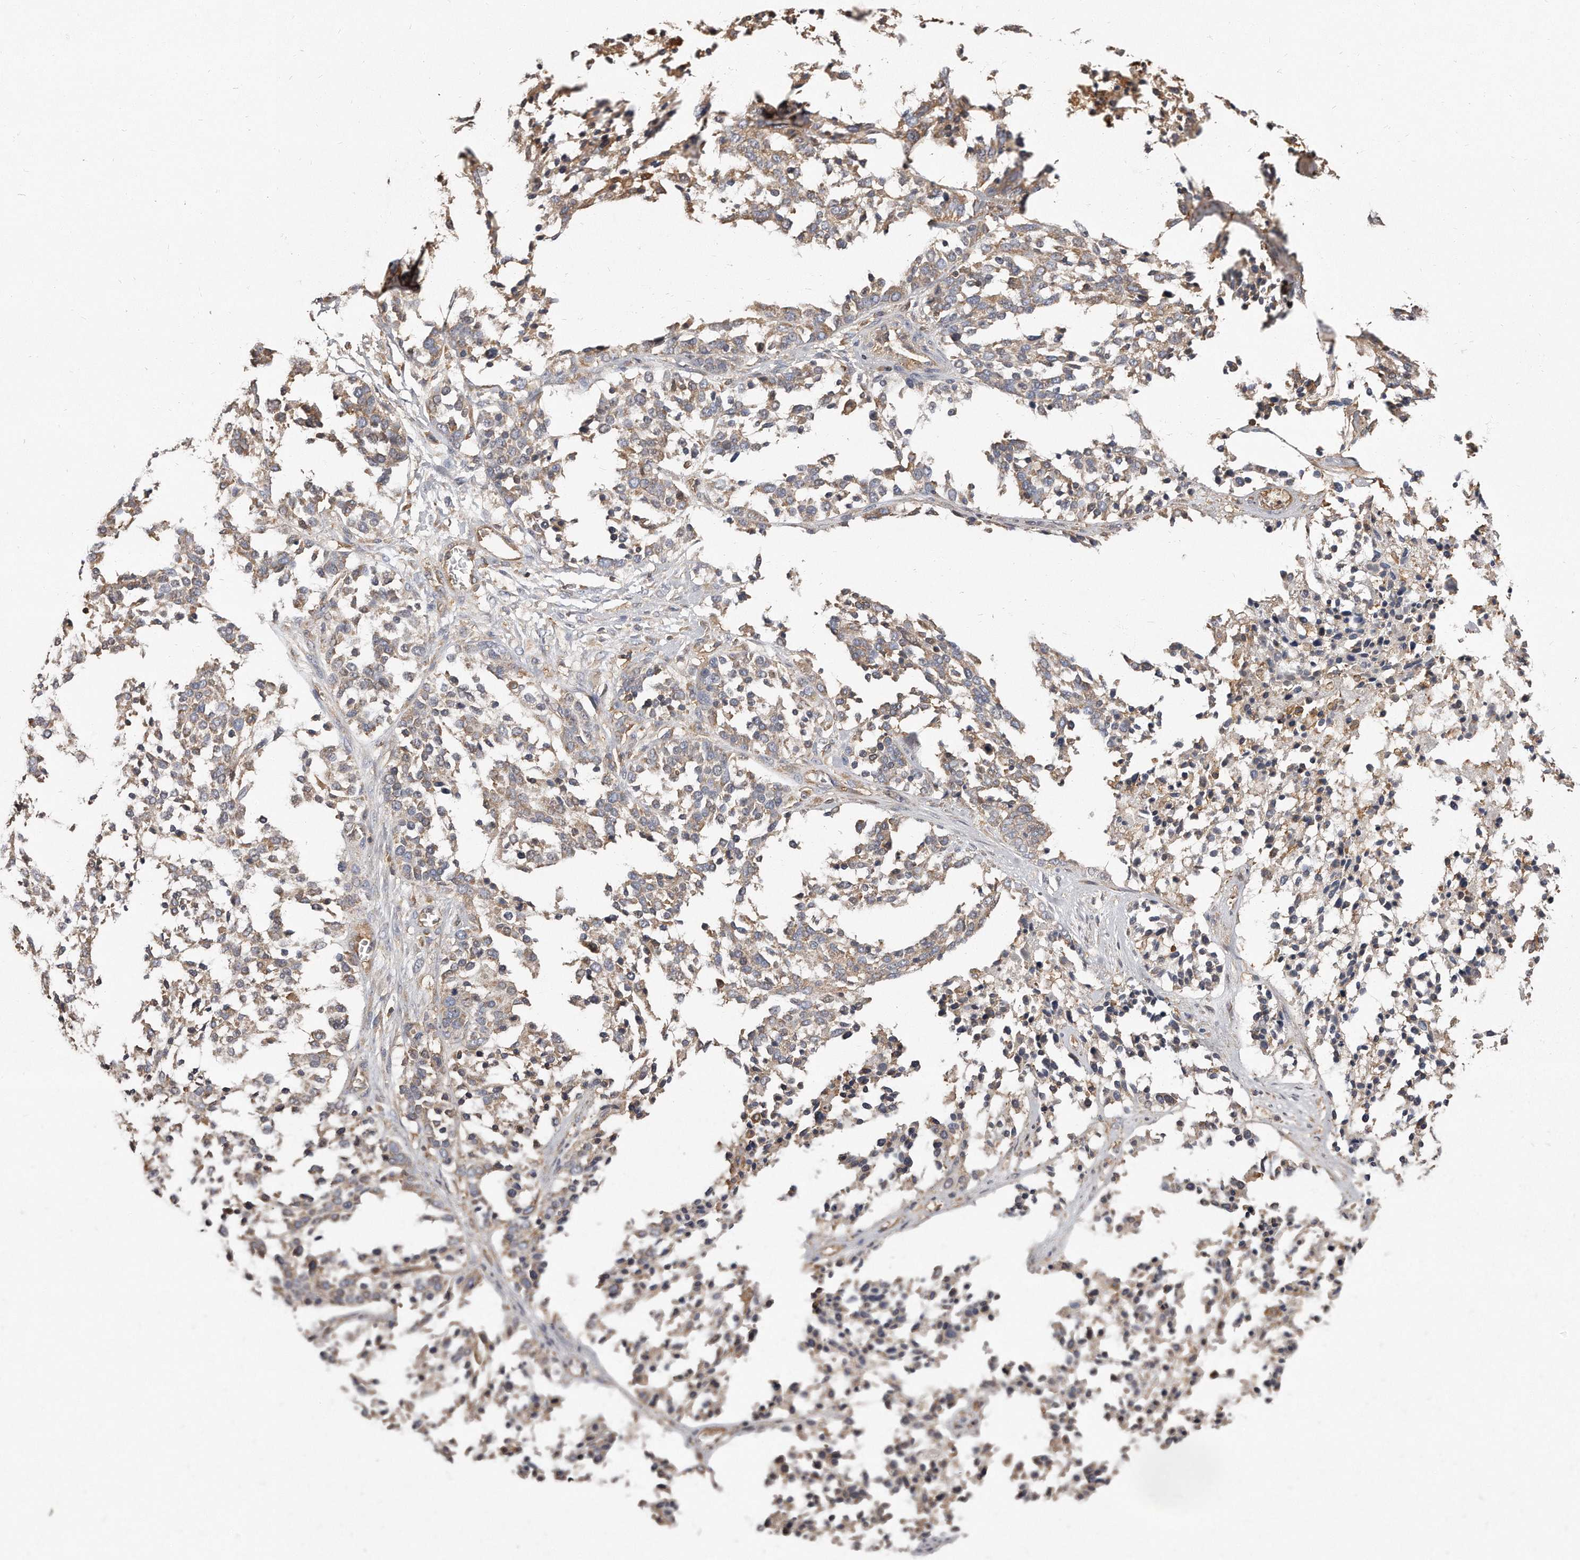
{"staining": {"intensity": "negative", "quantity": "none", "location": "none"}, "tissue": "ovarian cancer", "cell_type": "Tumor cells", "image_type": "cancer", "snomed": [{"axis": "morphology", "description": "Cystadenocarcinoma, serous, NOS"}, {"axis": "topography", "description": "Ovary"}], "caption": "IHC of human ovarian cancer shows no expression in tumor cells.", "gene": "CAP1", "patient": {"sex": "female", "age": 44}}